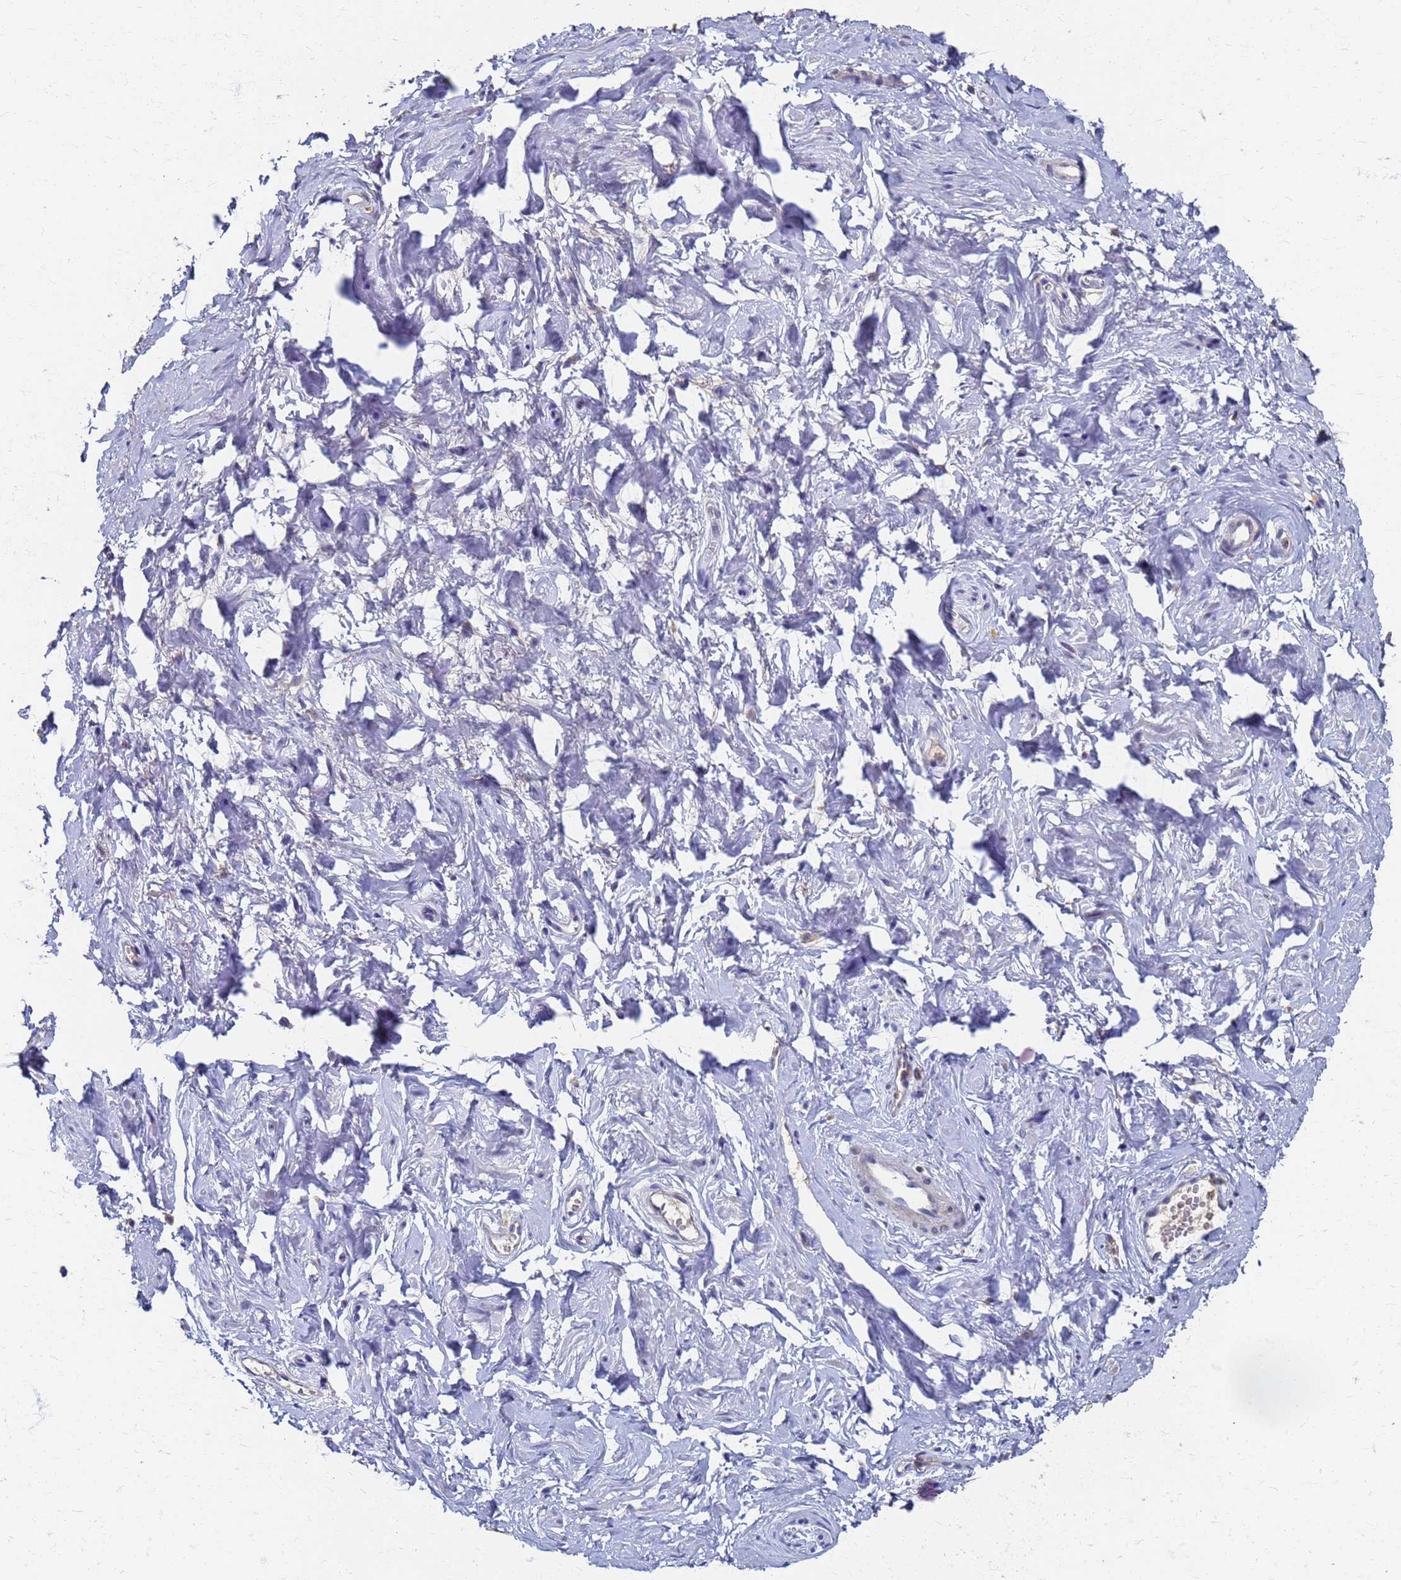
{"staining": {"intensity": "negative", "quantity": "none", "location": "none"}, "tissue": "vagina", "cell_type": "Squamous epithelial cells", "image_type": "normal", "snomed": [{"axis": "morphology", "description": "Normal tissue, NOS"}, {"axis": "topography", "description": "Vagina"}, {"axis": "topography", "description": "Cervix"}], "caption": "High power microscopy photomicrograph of an immunohistochemistry micrograph of normal vagina, revealing no significant positivity in squamous epithelial cells.", "gene": "KRCC1", "patient": {"sex": "female", "age": 40}}